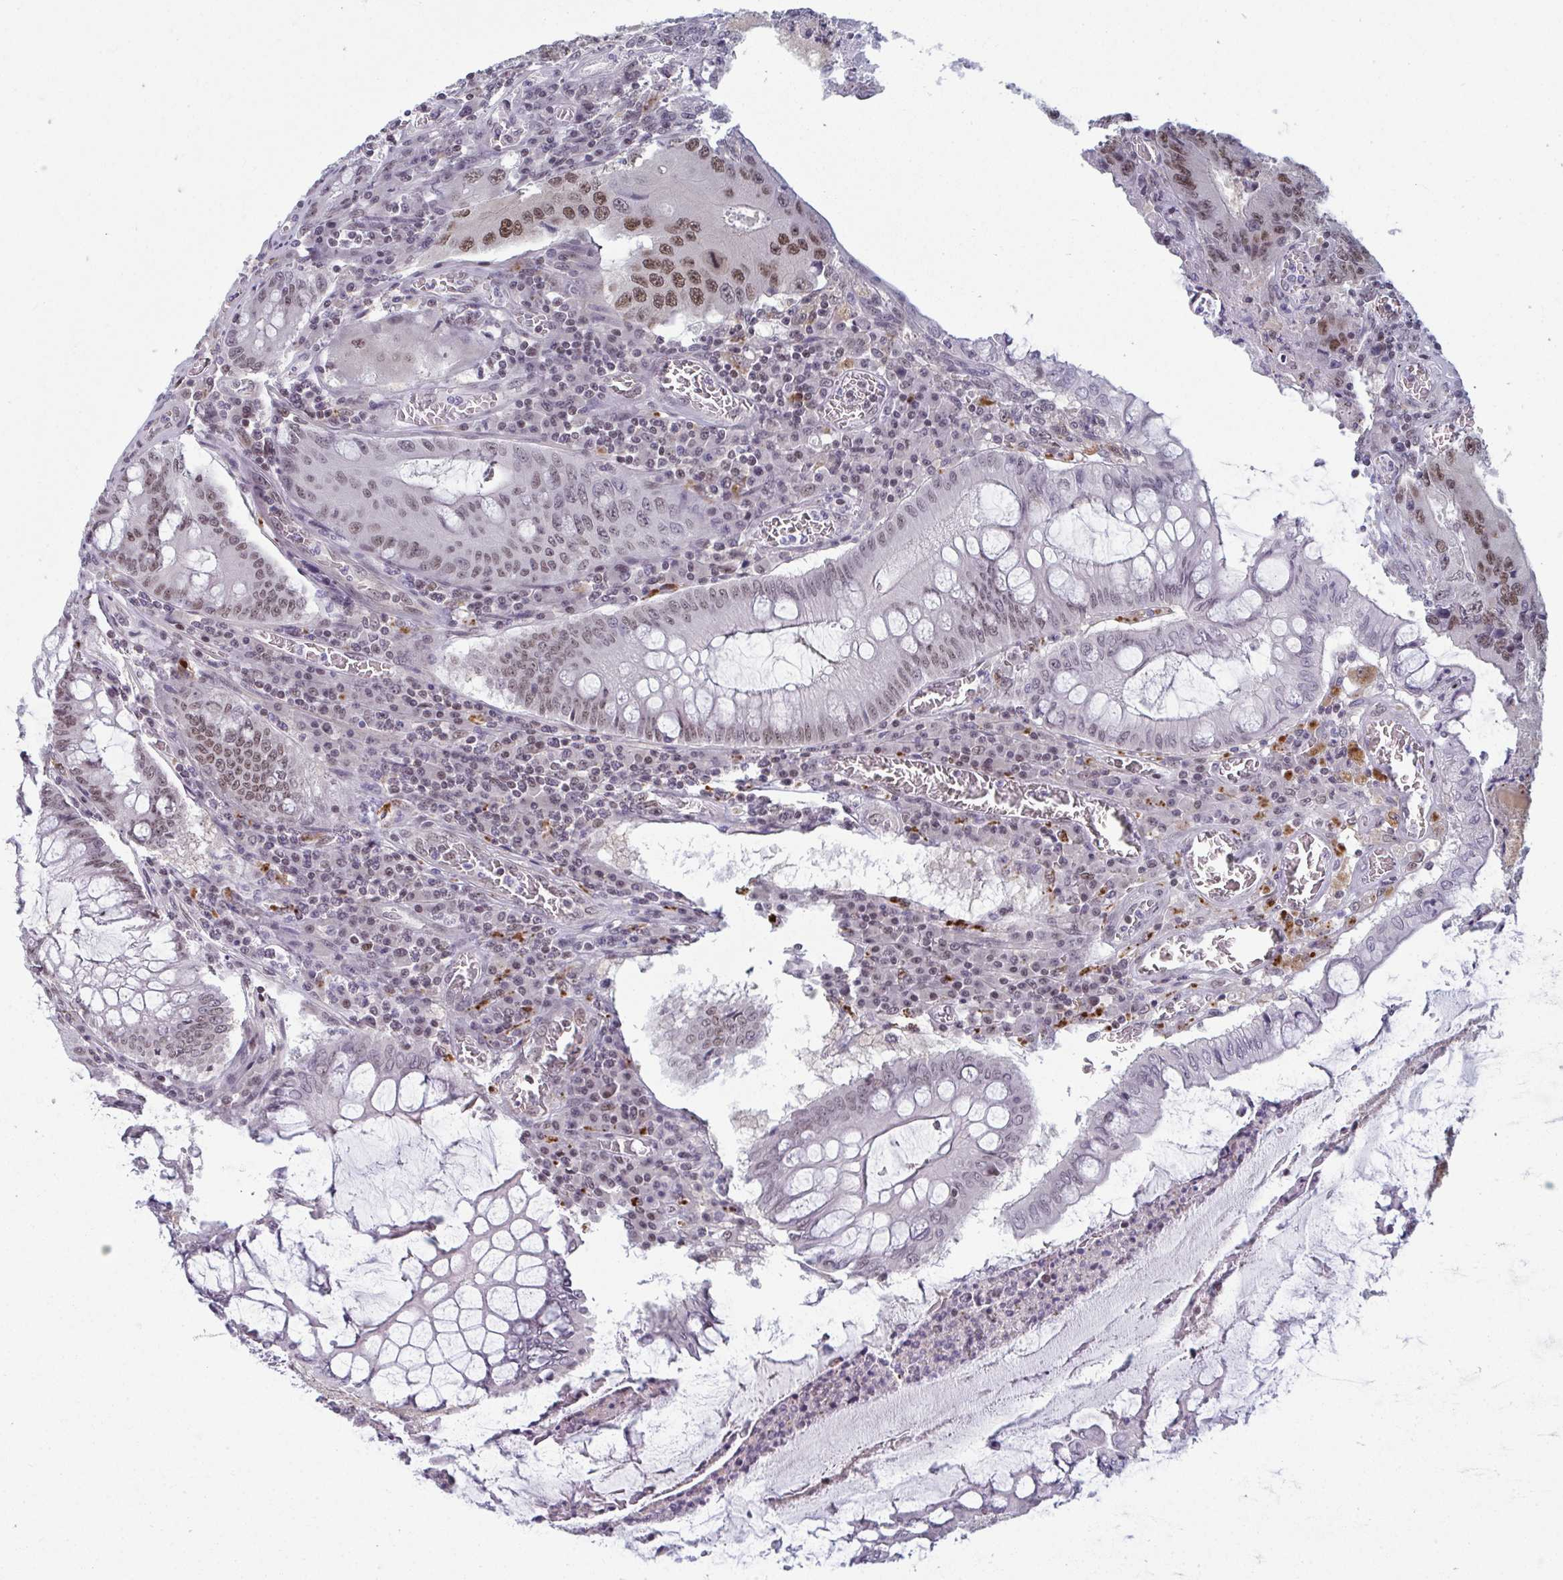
{"staining": {"intensity": "moderate", "quantity": "25%-75%", "location": "nuclear"}, "tissue": "colorectal cancer", "cell_type": "Tumor cells", "image_type": "cancer", "snomed": [{"axis": "morphology", "description": "Adenocarcinoma, NOS"}, {"axis": "topography", "description": "Colon"}], "caption": "Immunohistochemical staining of human colorectal cancer (adenocarcinoma) reveals medium levels of moderate nuclear positivity in approximately 25%-75% of tumor cells.", "gene": "ATF1", "patient": {"sex": "male", "age": 53}}